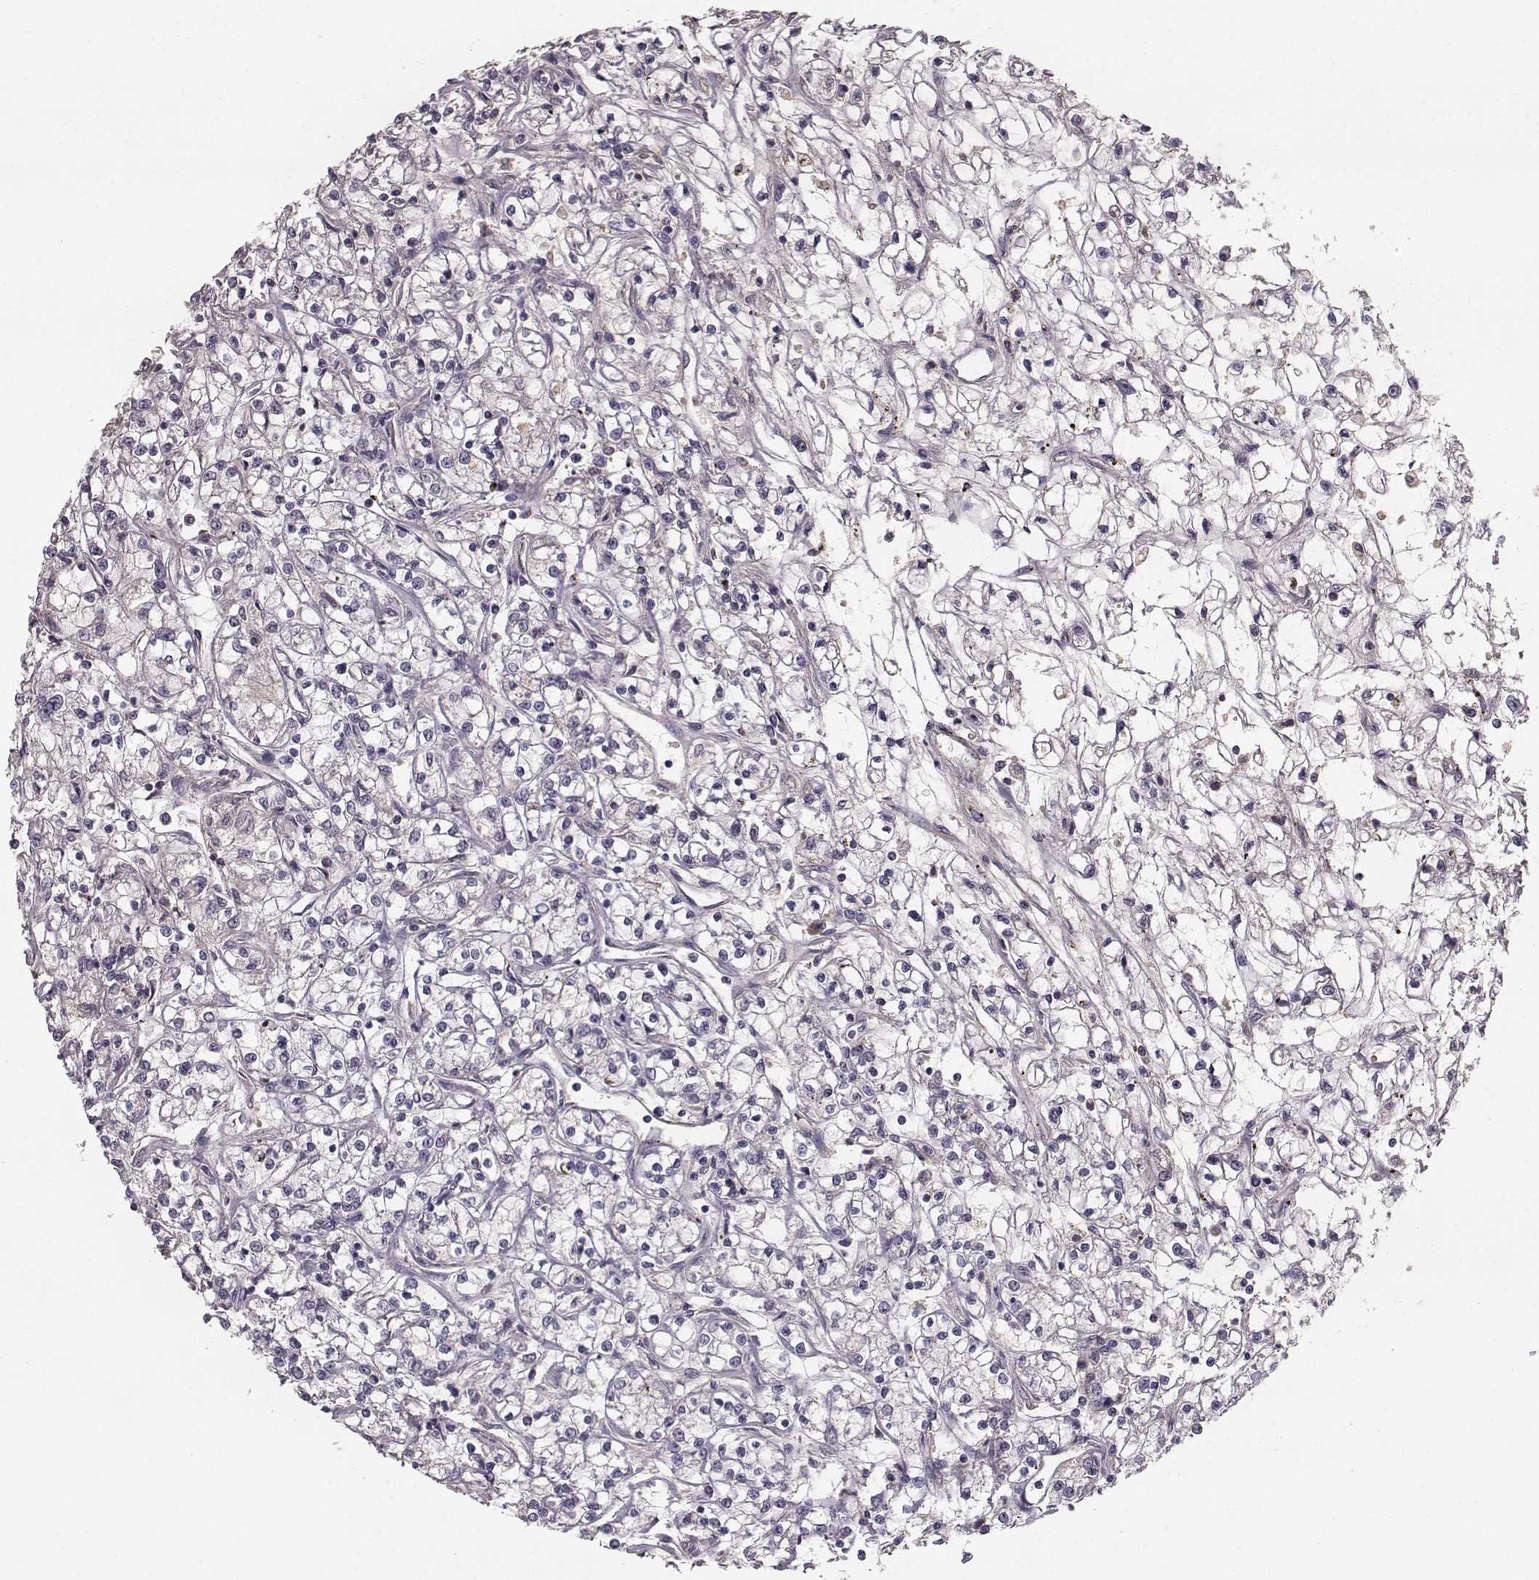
{"staining": {"intensity": "negative", "quantity": "none", "location": "none"}, "tissue": "renal cancer", "cell_type": "Tumor cells", "image_type": "cancer", "snomed": [{"axis": "morphology", "description": "Adenocarcinoma, NOS"}, {"axis": "topography", "description": "Kidney"}], "caption": "The micrograph exhibits no staining of tumor cells in adenocarcinoma (renal).", "gene": "YJEFN3", "patient": {"sex": "female", "age": 59}}